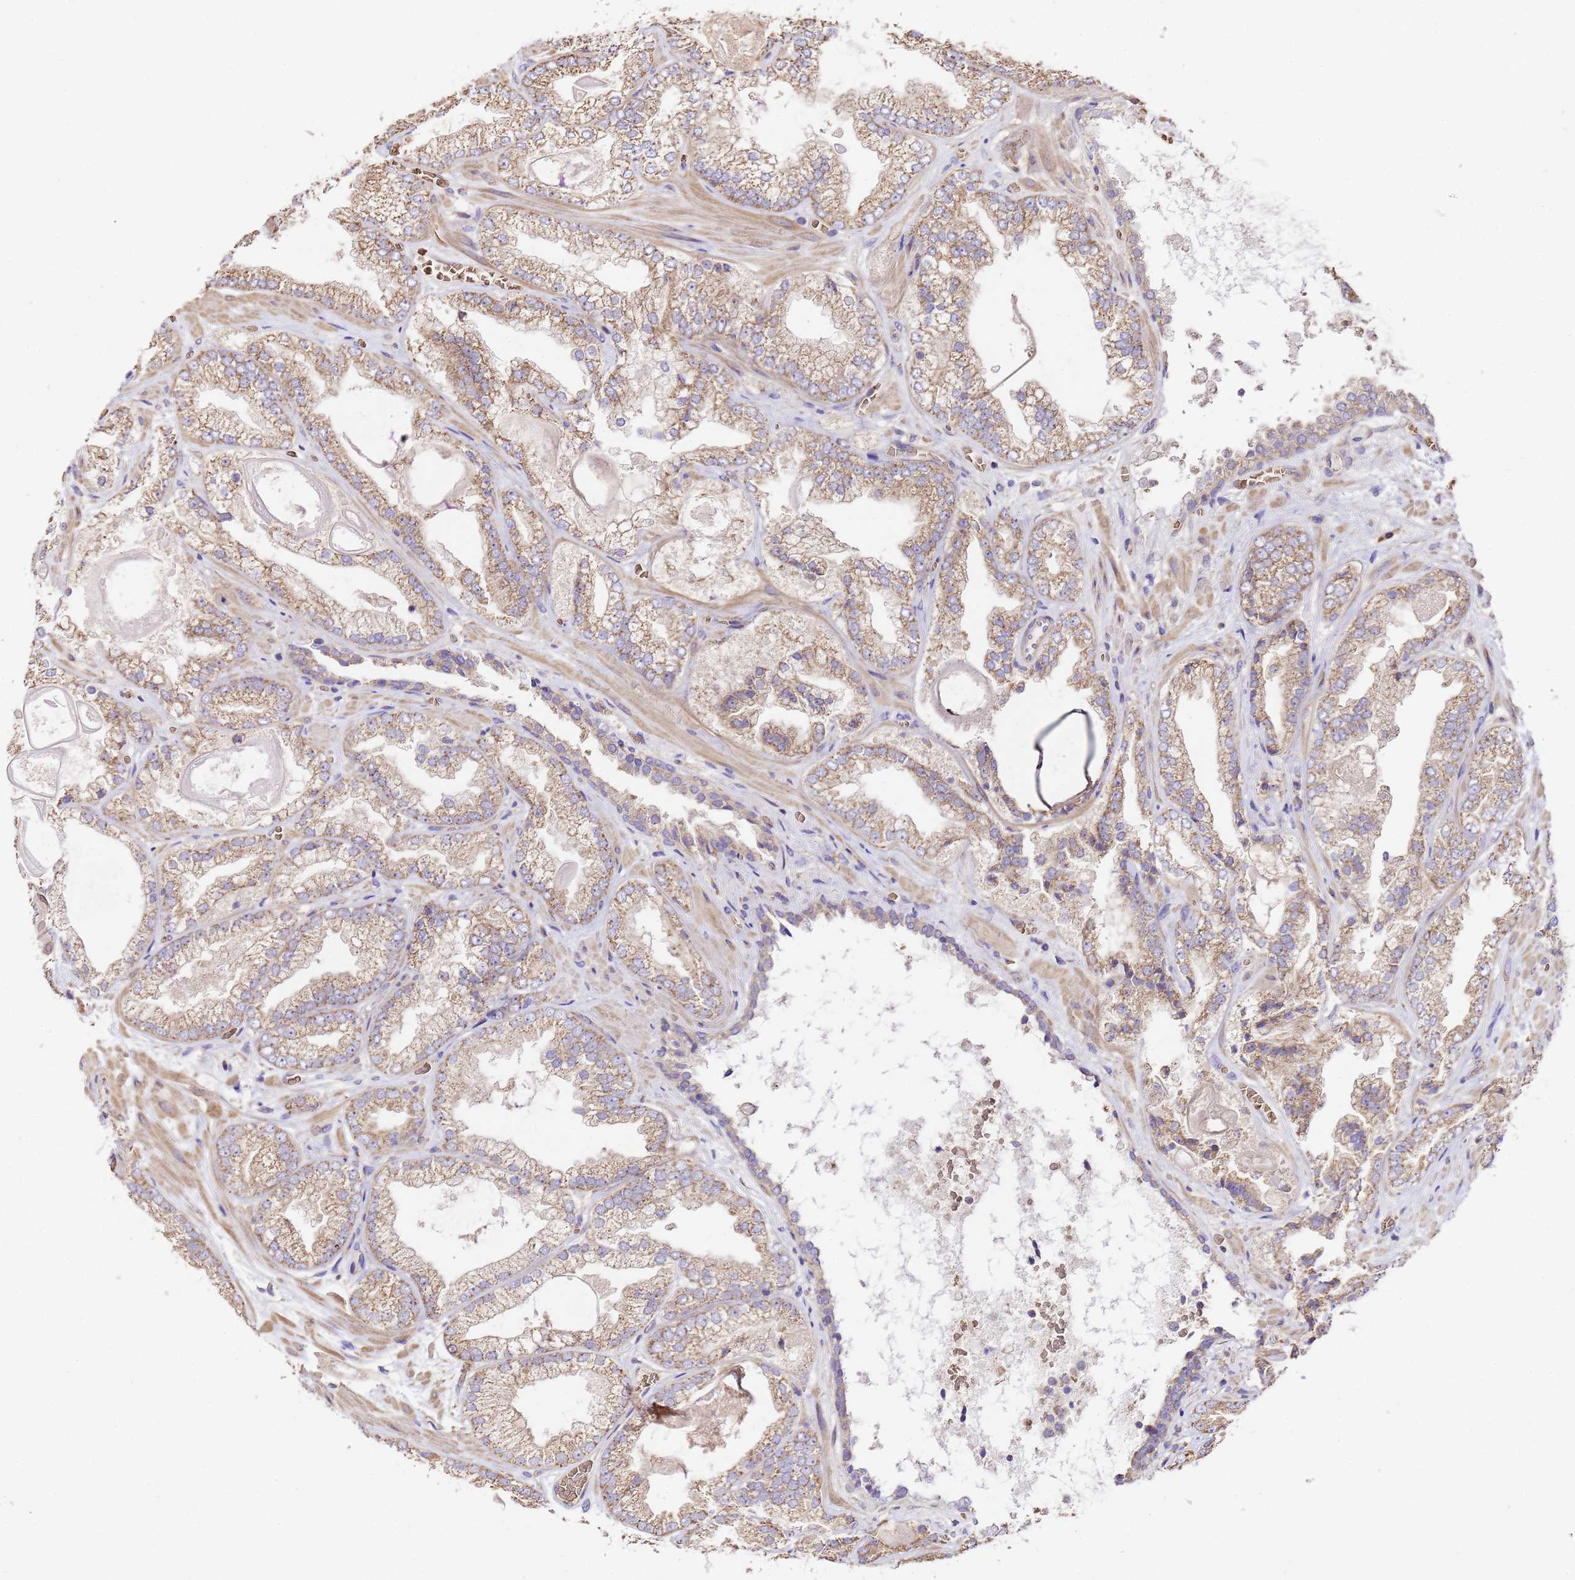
{"staining": {"intensity": "moderate", "quantity": ">75%", "location": "cytoplasmic/membranous"}, "tissue": "prostate cancer", "cell_type": "Tumor cells", "image_type": "cancer", "snomed": [{"axis": "morphology", "description": "Adenocarcinoma, Low grade"}, {"axis": "topography", "description": "Prostate"}], "caption": "Moderate cytoplasmic/membranous expression for a protein is seen in about >75% of tumor cells of adenocarcinoma (low-grade) (prostate) using immunohistochemistry.", "gene": "LRRIQ1", "patient": {"sex": "male", "age": 57}}